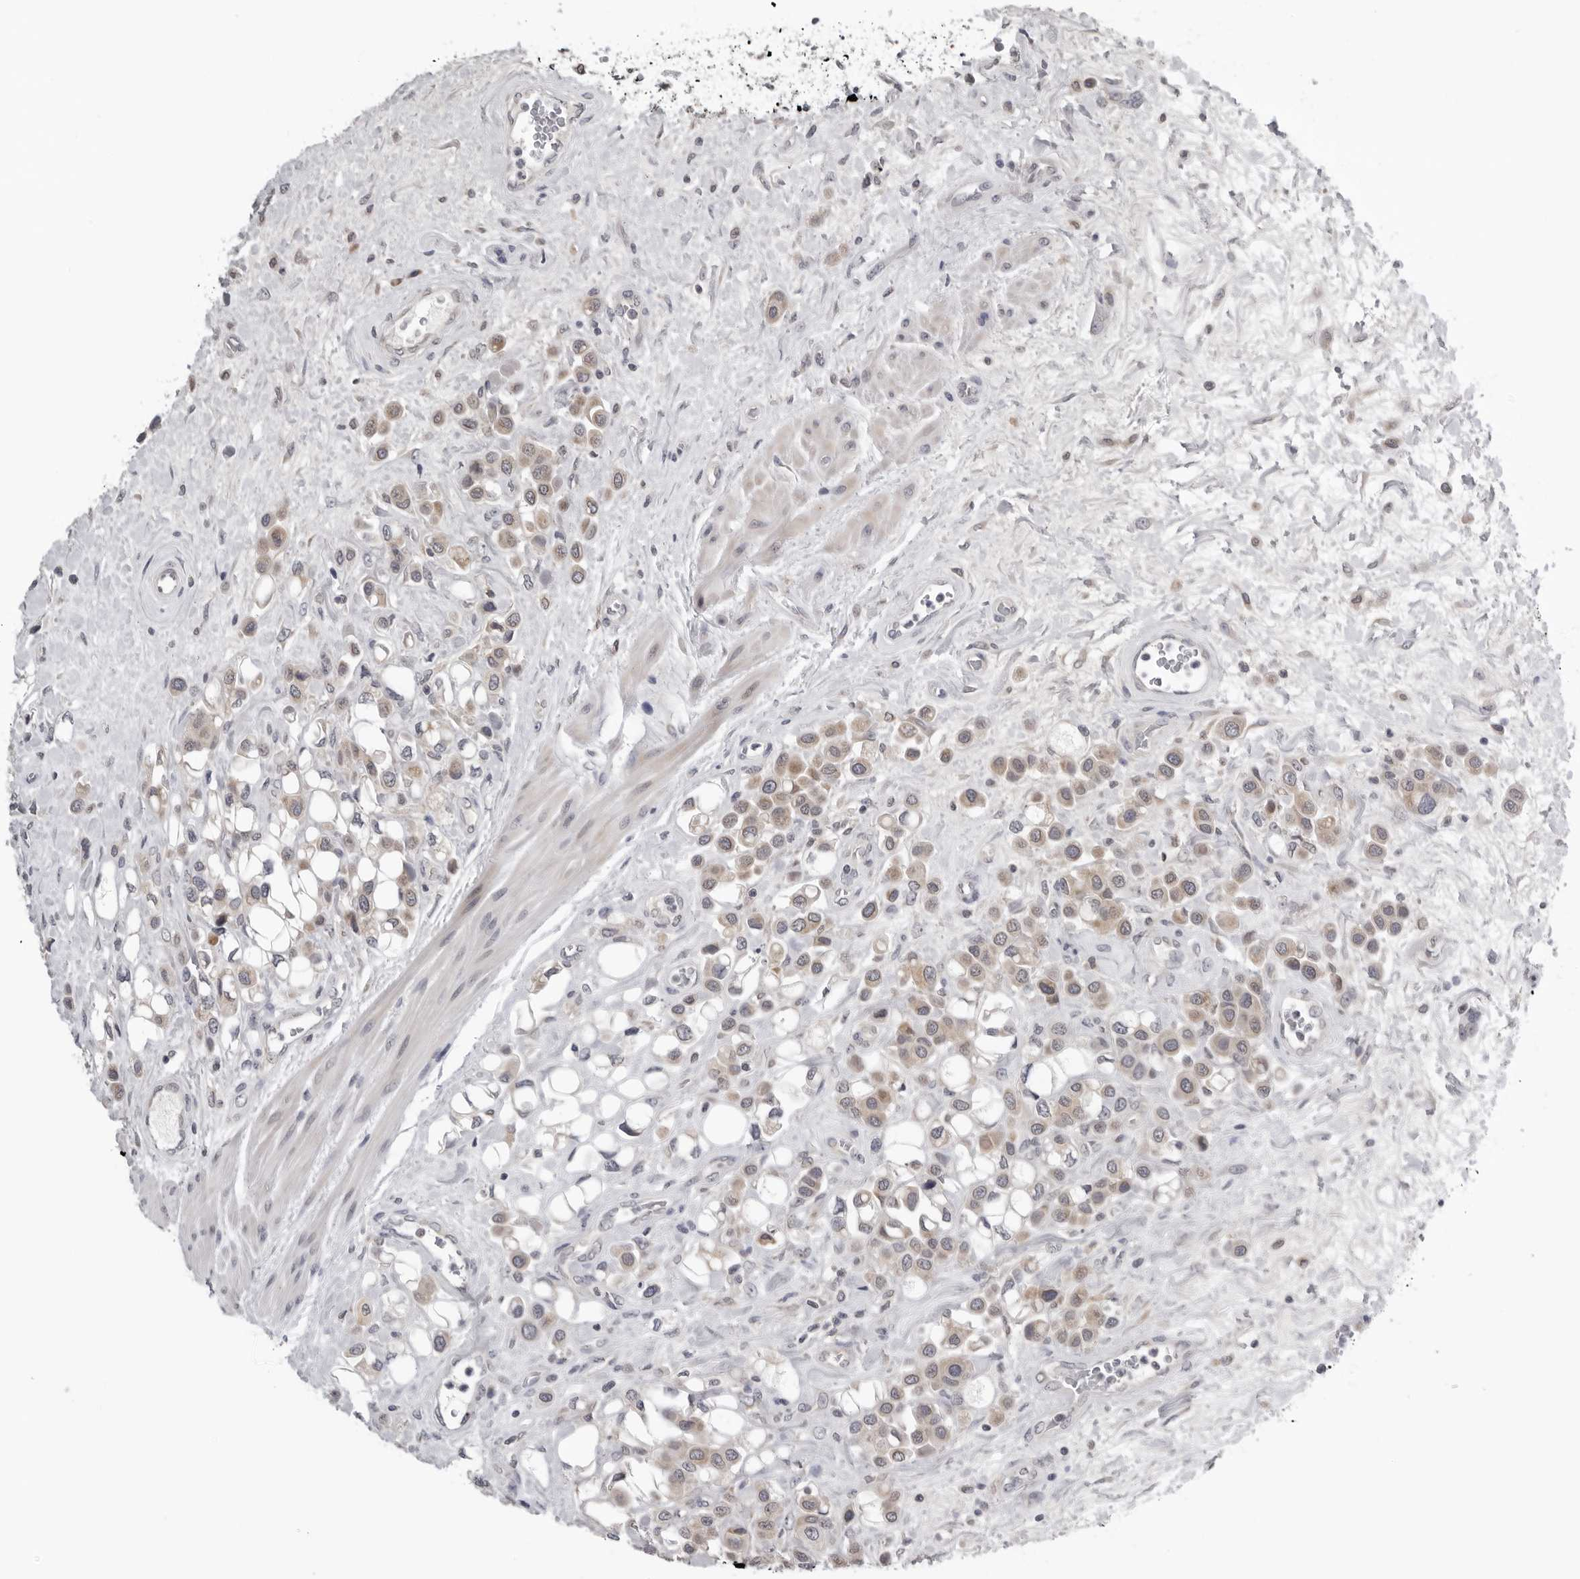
{"staining": {"intensity": "strong", "quantity": "25%-75%", "location": "cytoplasmic/membranous"}, "tissue": "urothelial cancer", "cell_type": "Tumor cells", "image_type": "cancer", "snomed": [{"axis": "morphology", "description": "Urothelial carcinoma, High grade"}, {"axis": "topography", "description": "Urinary bladder"}], "caption": "A micrograph of human urothelial cancer stained for a protein exhibits strong cytoplasmic/membranous brown staining in tumor cells. The staining is performed using DAB brown chromogen to label protein expression. The nuclei are counter-stained blue using hematoxylin.", "gene": "CPT2", "patient": {"sex": "male", "age": 50}}